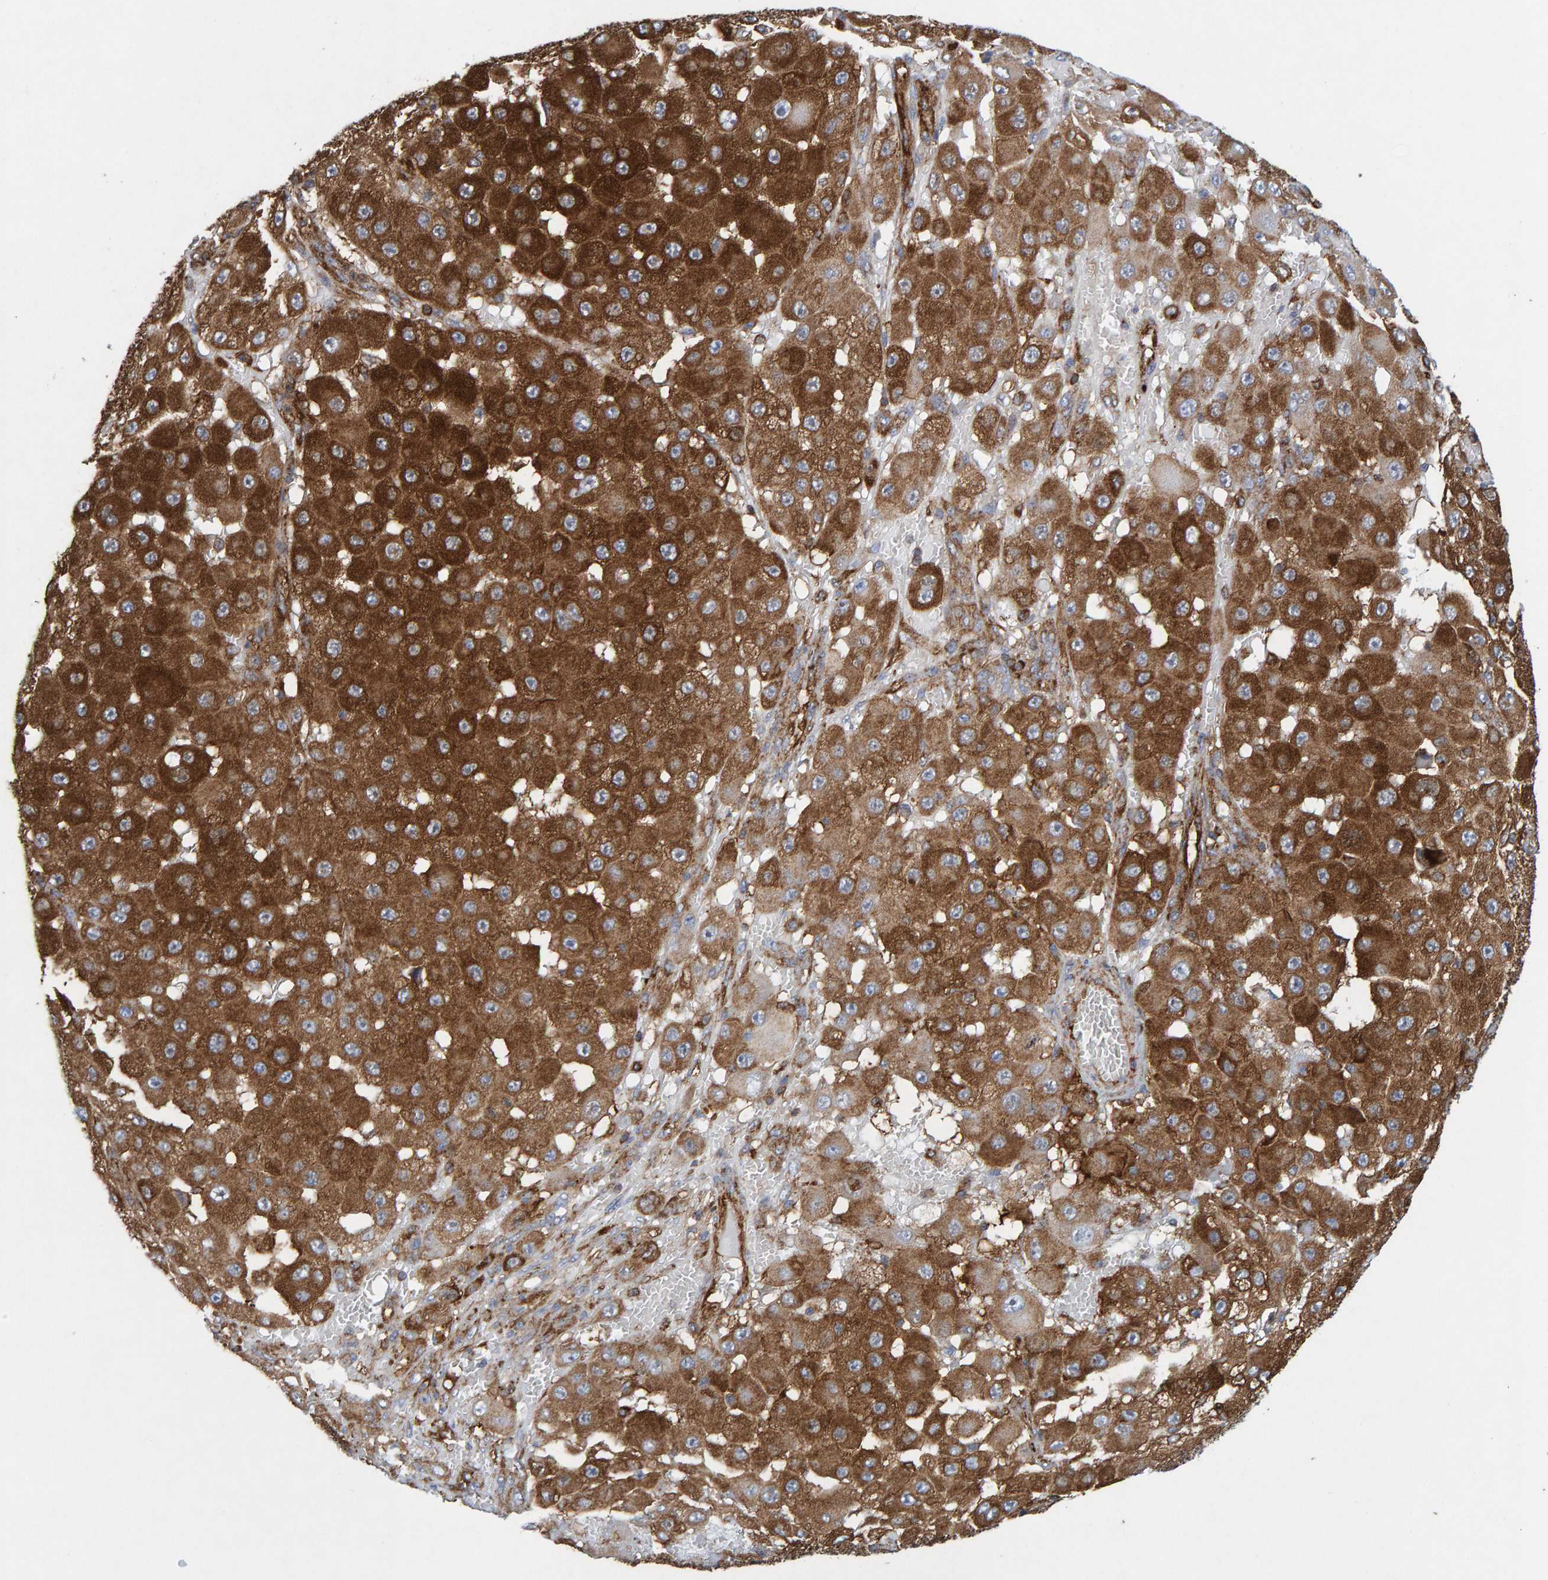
{"staining": {"intensity": "strong", "quantity": ">75%", "location": "cytoplasmic/membranous"}, "tissue": "melanoma", "cell_type": "Tumor cells", "image_type": "cancer", "snomed": [{"axis": "morphology", "description": "Malignant melanoma, NOS"}, {"axis": "topography", "description": "Skin"}], "caption": "Tumor cells display high levels of strong cytoplasmic/membranous staining in about >75% of cells in melanoma.", "gene": "MVP", "patient": {"sex": "female", "age": 81}}